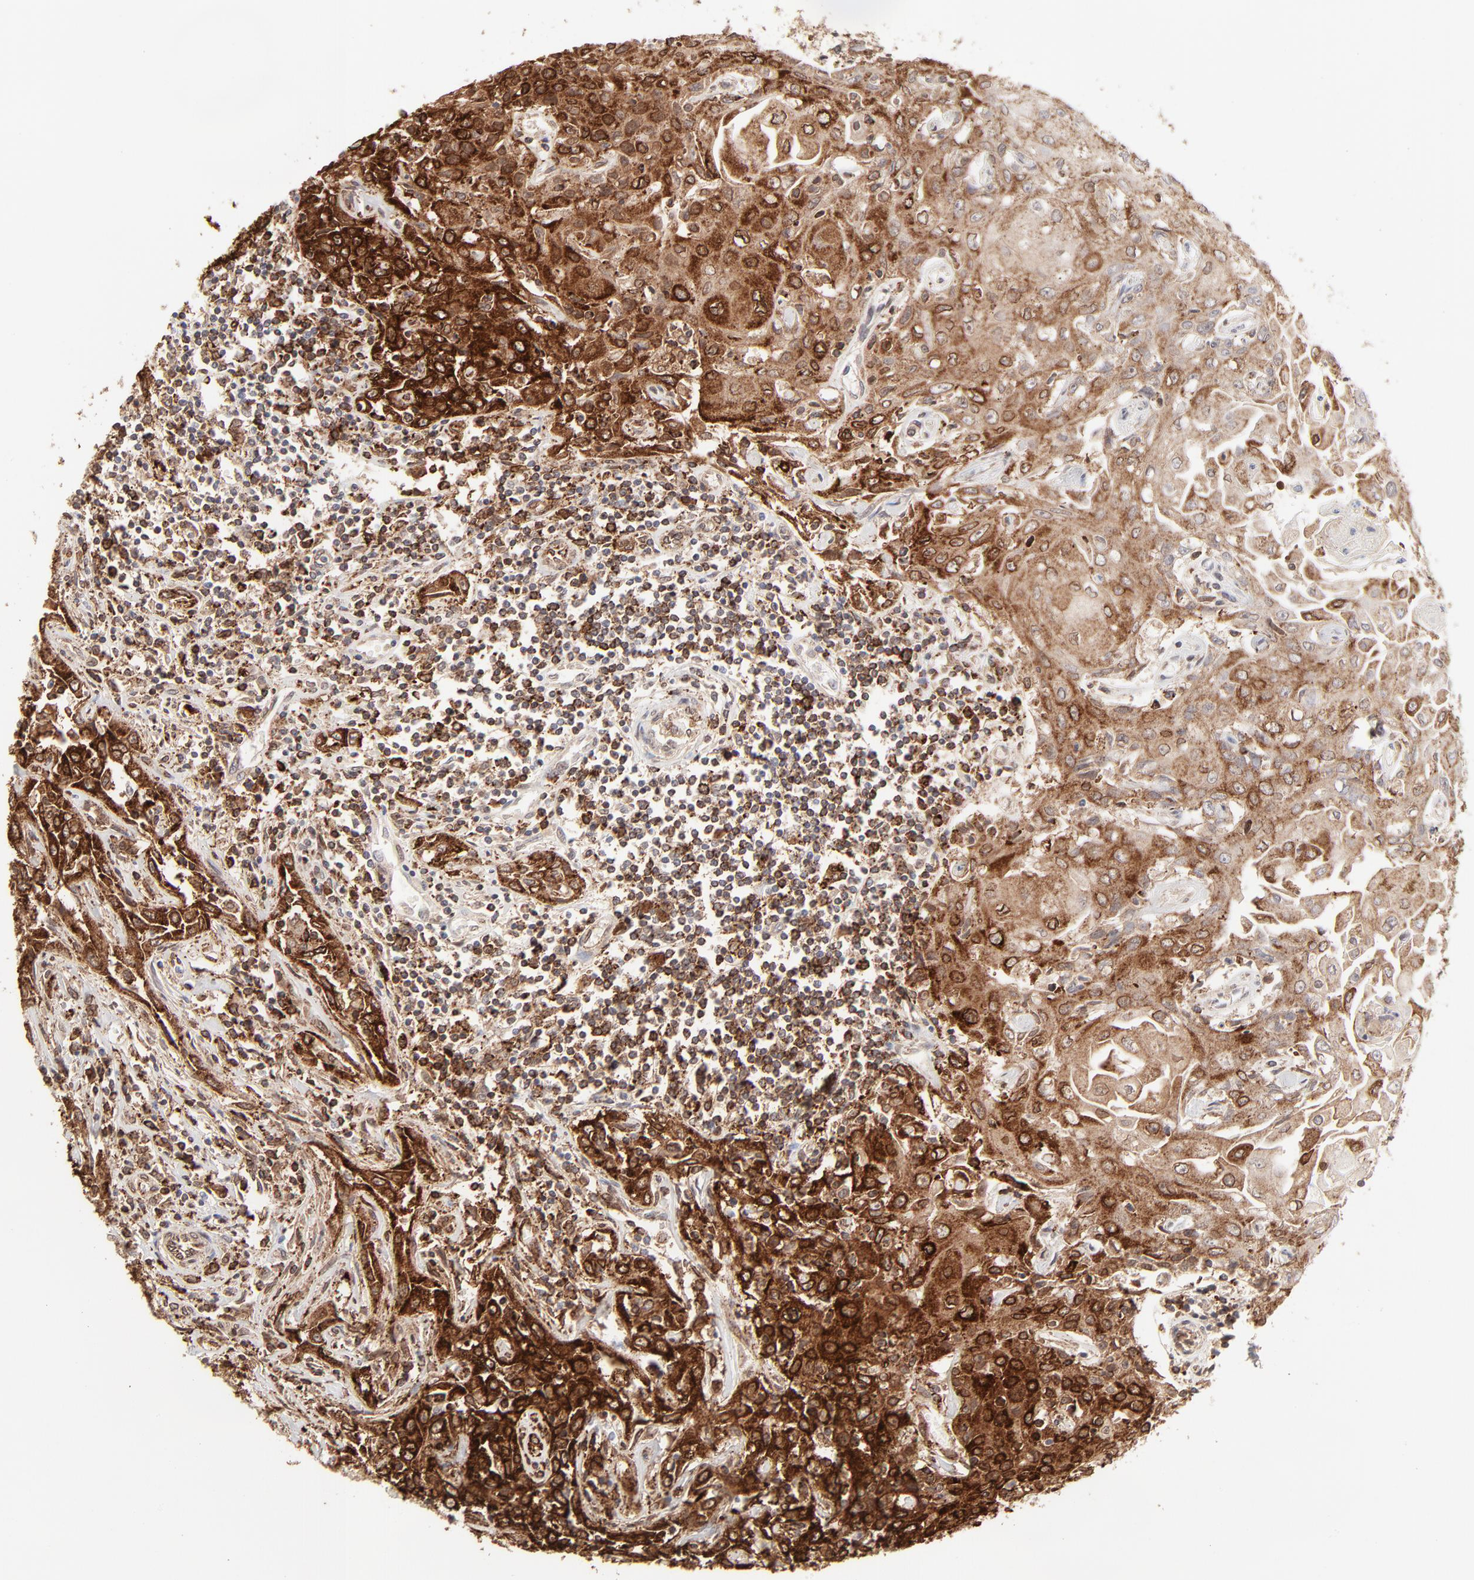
{"staining": {"intensity": "strong", "quantity": ">75%", "location": "cytoplasmic/membranous"}, "tissue": "head and neck cancer", "cell_type": "Tumor cells", "image_type": "cancer", "snomed": [{"axis": "morphology", "description": "Squamous cell carcinoma, NOS"}, {"axis": "topography", "description": "Oral tissue"}, {"axis": "topography", "description": "Head-Neck"}], "caption": "IHC (DAB) staining of human head and neck cancer demonstrates strong cytoplasmic/membranous protein positivity in approximately >75% of tumor cells.", "gene": "CDK6", "patient": {"sex": "female", "age": 76}}